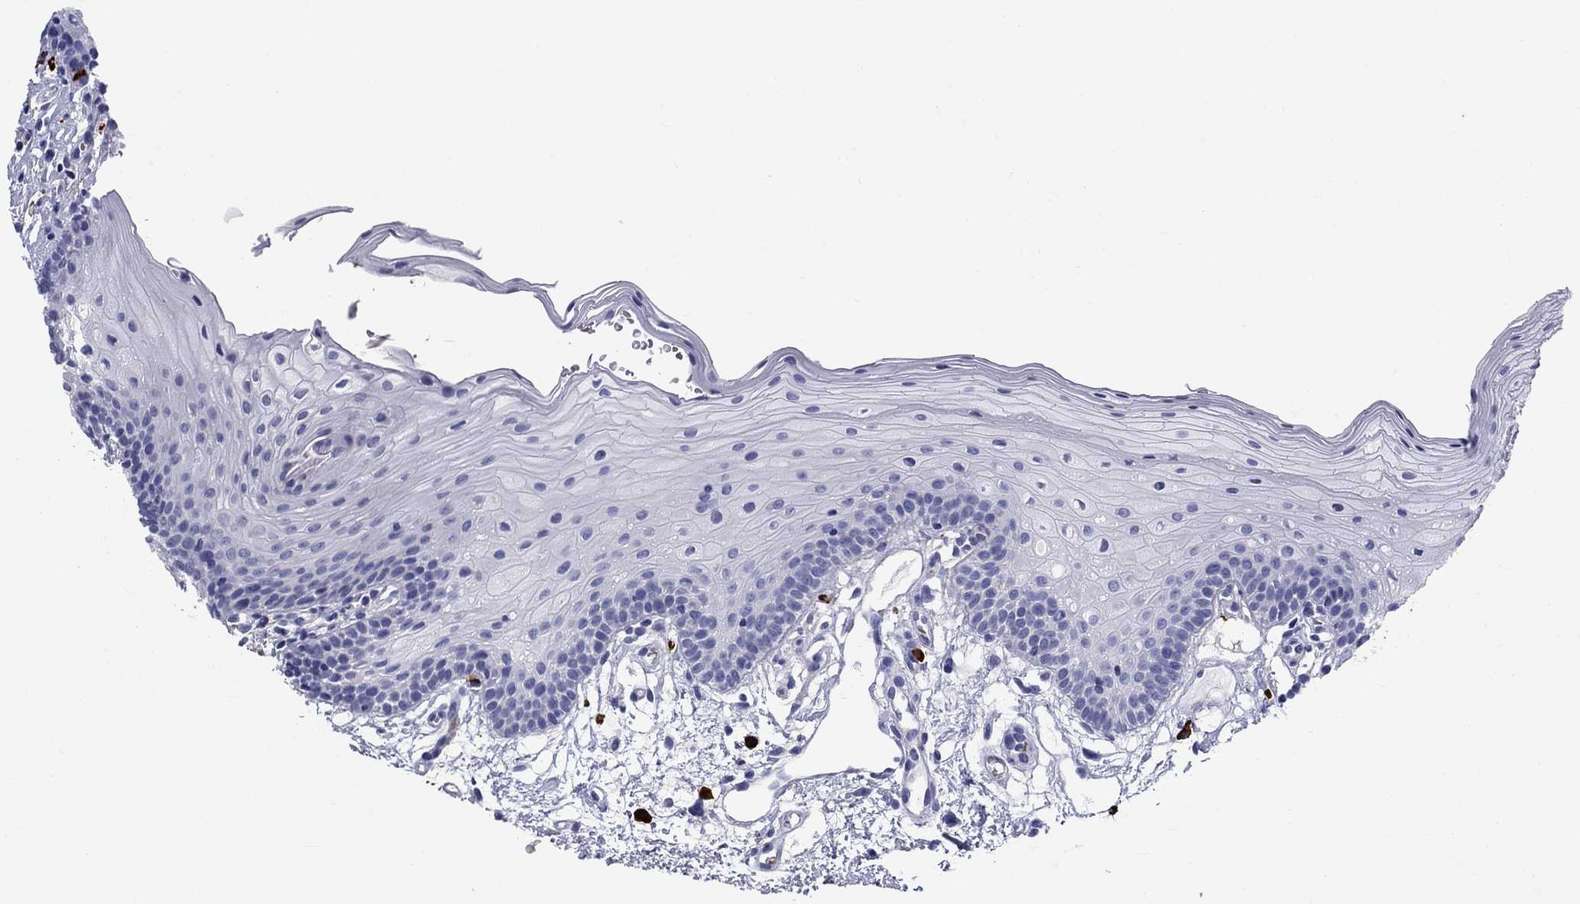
{"staining": {"intensity": "negative", "quantity": "none", "location": "none"}, "tissue": "oral mucosa", "cell_type": "Squamous epithelial cells", "image_type": "normal", "snomed": [{"axis": "morphology", "description": "Normal tissue, NOS"}, {"axis": "topography", "description": "Oral tissue"}, {"axis": "topography", "description": "Tounge, NOS"}], "caption": "A high-resolution histopathology image shows IHC staining of unremarkable oral mucosa, which shows no significant expression in squamous epithelial cells.", "gene": "CD40LG", "patient": {"sex": "female", "age": 83}}